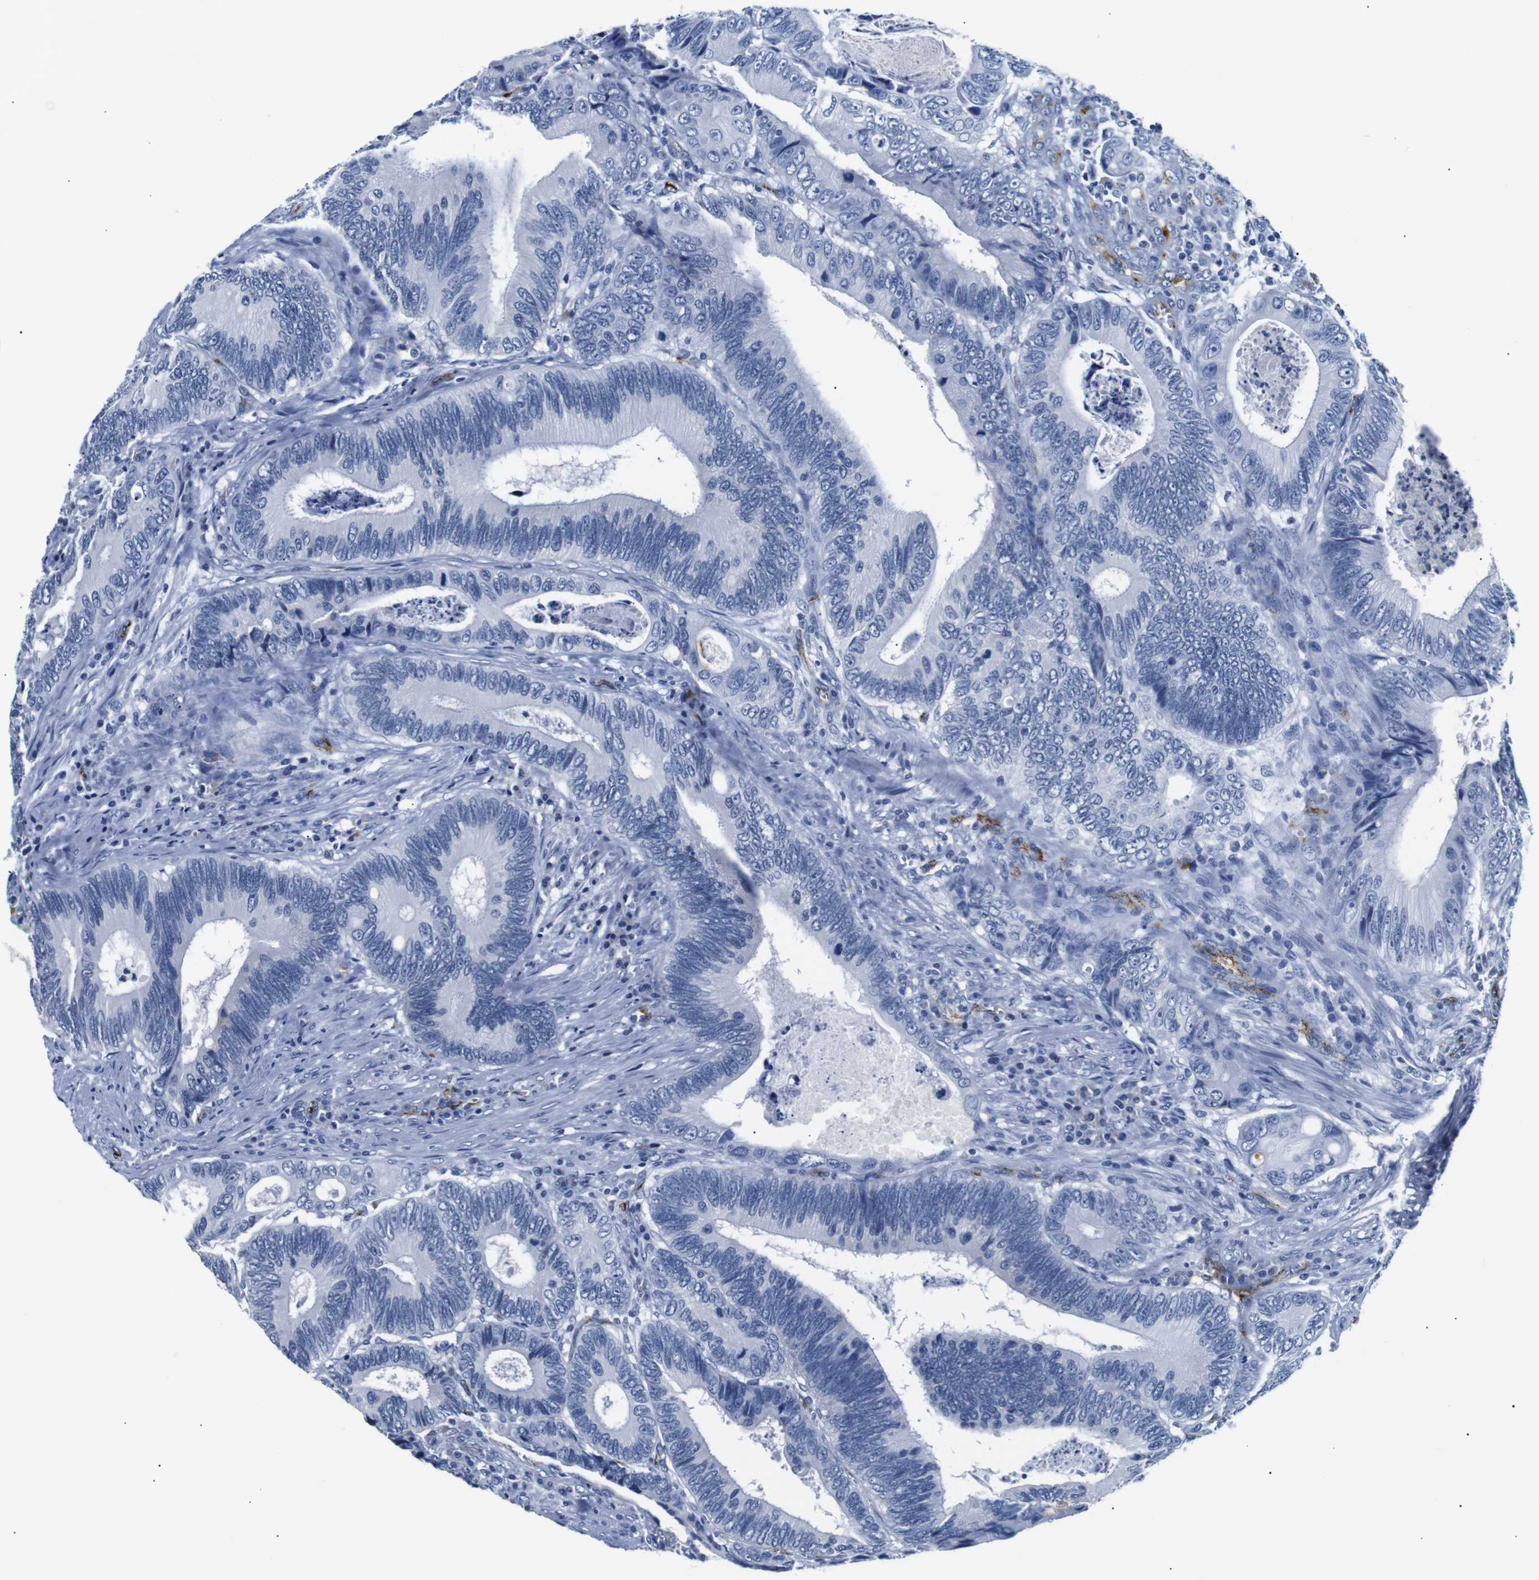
{"staining": {"intensity": "negative", "quantity": "none", "location": "none"}, "tissue": "colorectal cancer", "cell_type": "Tumor cells", "image_type": "cancer", "snomed": [{"axis": "morphology", "description": "Inflammation, NOS"}, {"axis": "morphology", "description": "Adenocarcinoma, NOS"}, {"axis": "topography", "description": "Colon"}], "caption": "An immunohistochemistry histopathology image of colorectal cancer is shown. There is no staining in tumor cells of colorectal cancer.", "gene": "MUC4", "patient": {"sex": "male", "age": 72}}